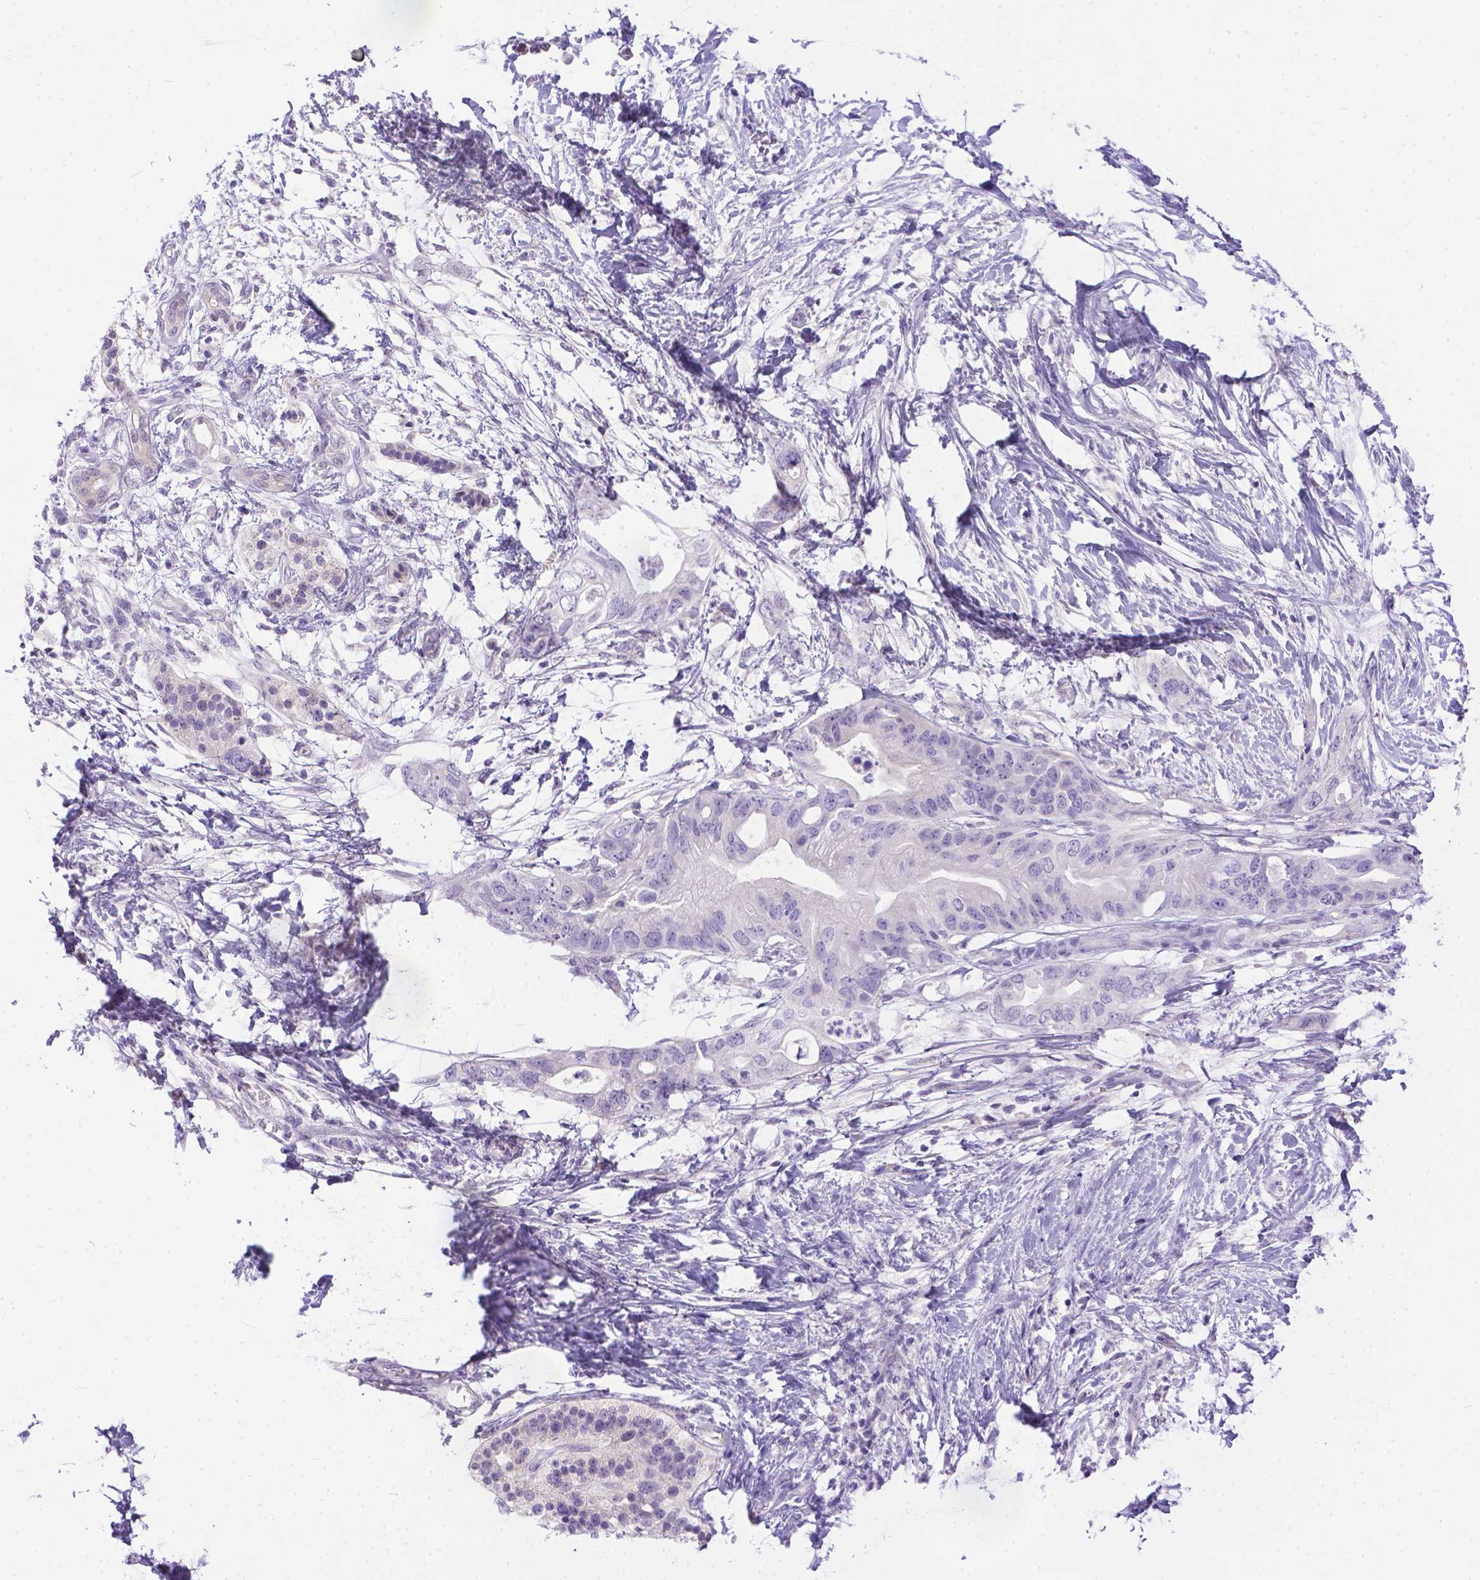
{"staining": {"intensity": "negative", "quantity": "none", "location": "none"}, "tissue": "pancreatic cancer", "cell_type": "Tumor cells", "image_type": "cancer", "snomed": [{"axis": "morphology", "description": "Adenocarcinoma, NOS"}, {"axis": "topography", "description": "Pancreas"}], "caption": "Pancreatic adenocarcinoma was stained to show a protein in brown. There is no significant staining in tumor cells.", "gene": "TTLL6", "patient": {"sex": "female", "age": 72}}